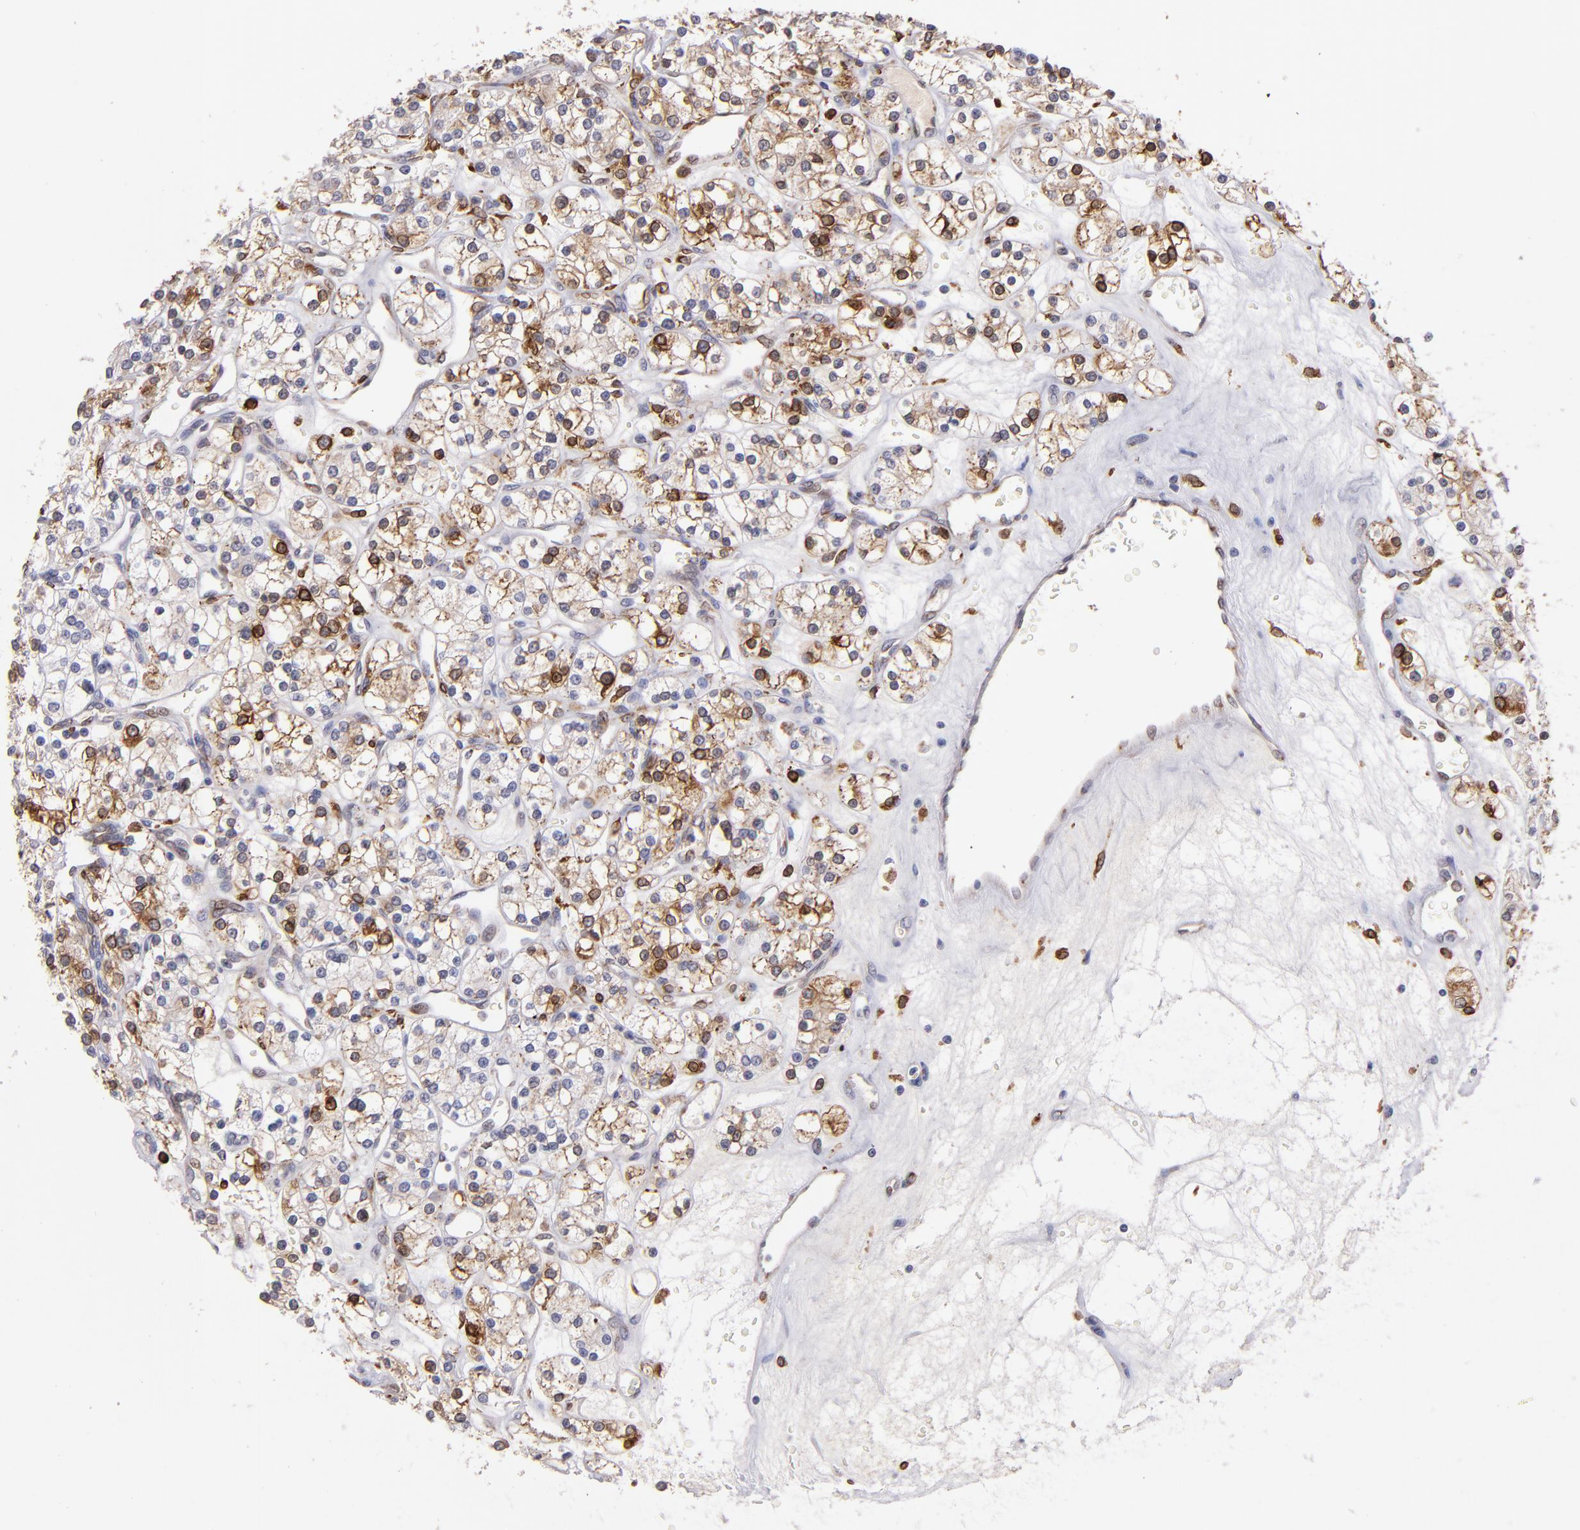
{"staining": {"intensity": "strong", "quantity": ">75%", "location": "cytoplasmic/membranous"}, "tissue": "renal cancer", "cell_type": "Tumor cells", "image_type": "cancer", "snomed": [{"axis": "morphology", "description": "Adenocarcinoma, NOS"}, {"axis": "topography", "description": "Kidney"}], "caption": "Strong cytoplasmic/membranous staining is seen in about >75% of tumor cells in renal adenocarcinoma. The staining is performed using DAB (3,3'-diaminobenzidine) brown chromogen to label protein expression. The nuclei are counter-stained blue using hematoxylin.", "gene": "PTGS1", "patient": {"sex": "female", "age": 62}}